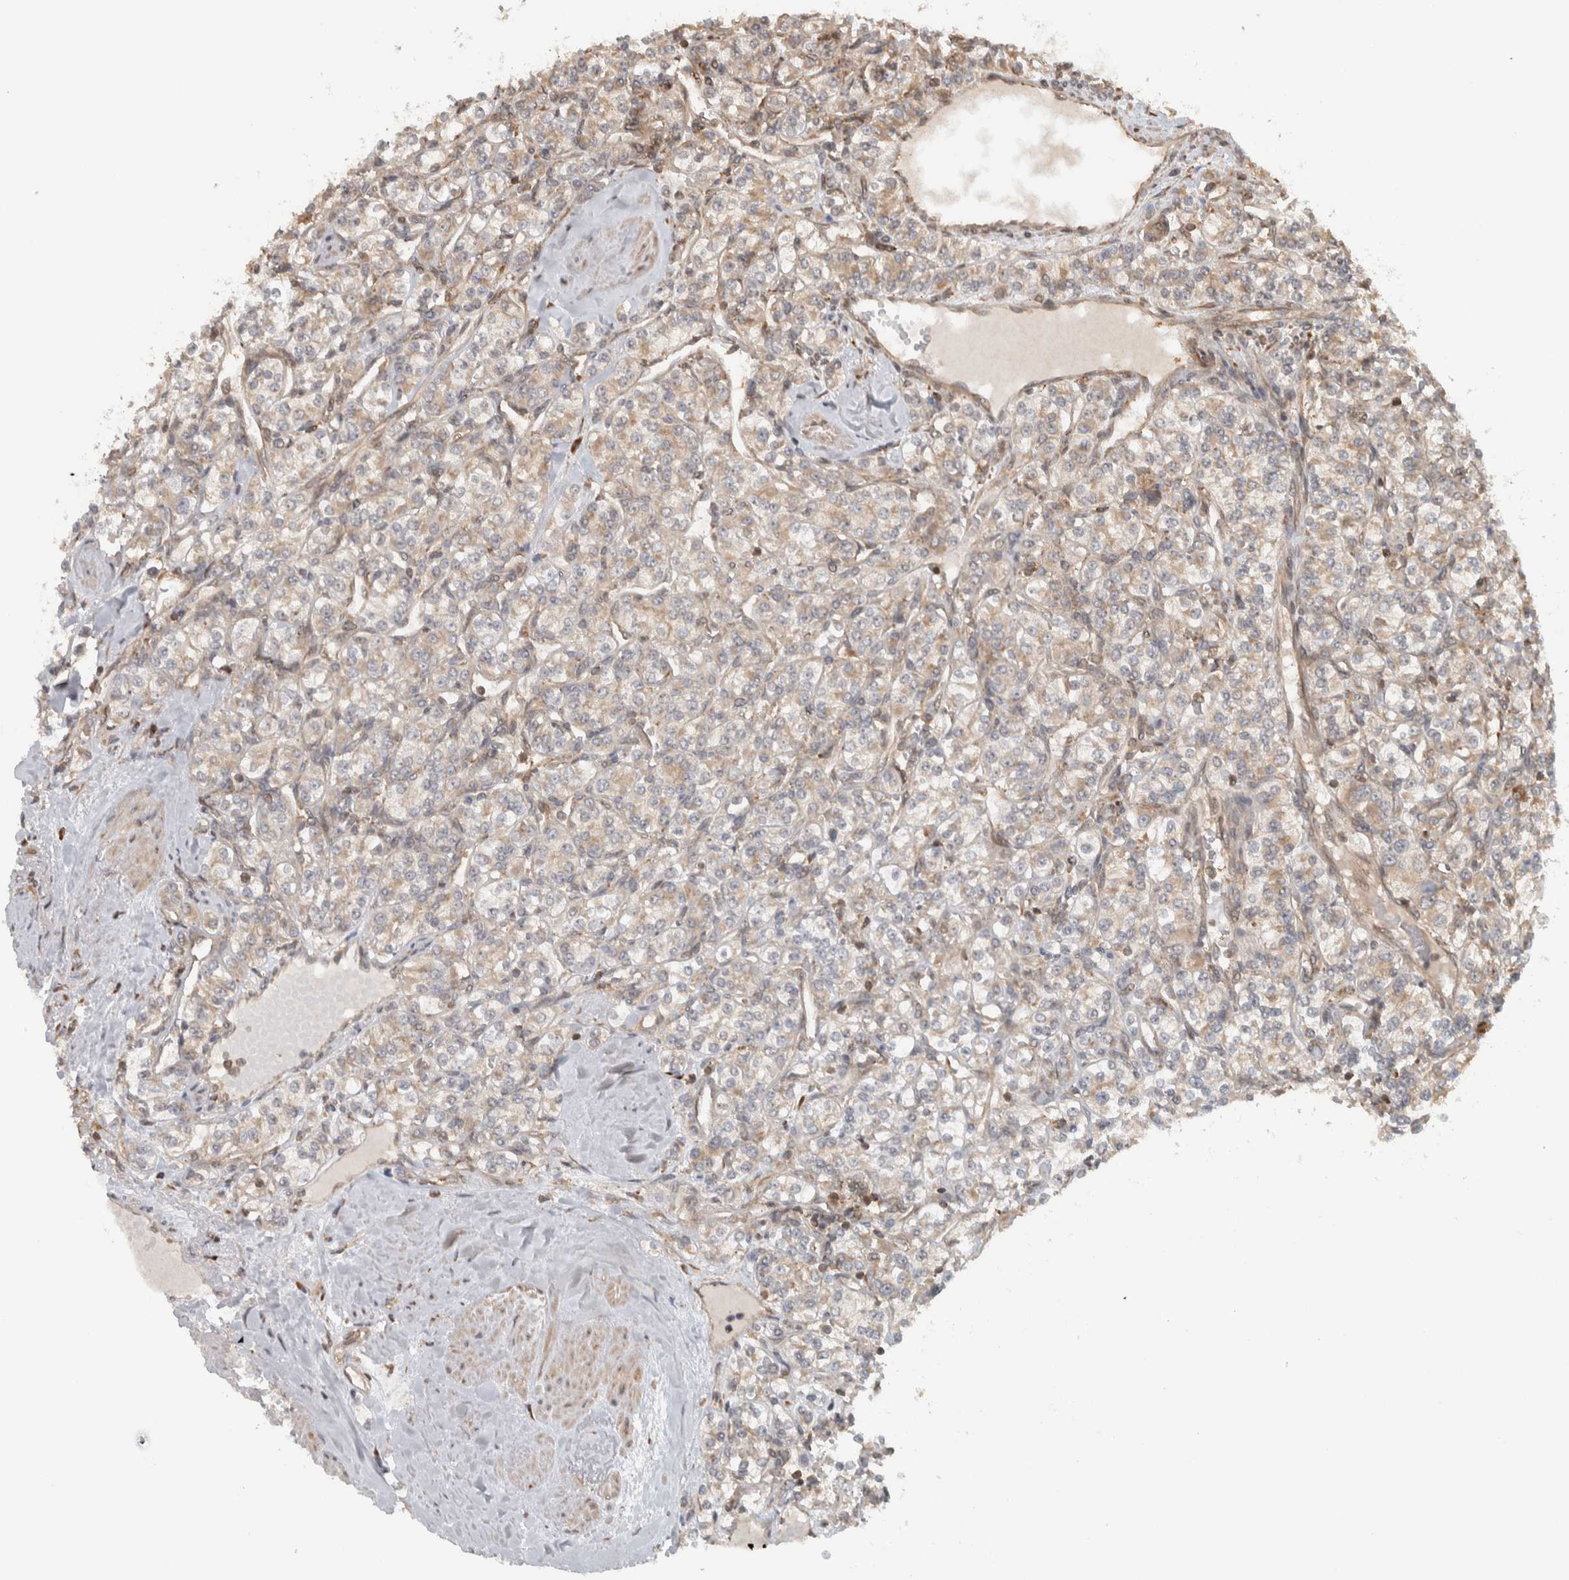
{"staining": {"intensity": "weak", "quantity": ">75%", "location": "cytoplasmic/membranous"}, "tissue": "renal cancer", "cell_type": "Tumor cells", "image_type": "cancer", "snomed": [{"axis": "morphology", "description": "Adenocarcinoma, NOS"}, {"axis": "topography", "description": "Kidney"}], "caption": "Renal adenocarcinoma stained for a protein (brown) exhibits weak cytoplasmic/membranous positive positivity in approximately >75% of tumor cells.", "gene": "CNTROB", "patient": {"sex": "male", "age": 77}}